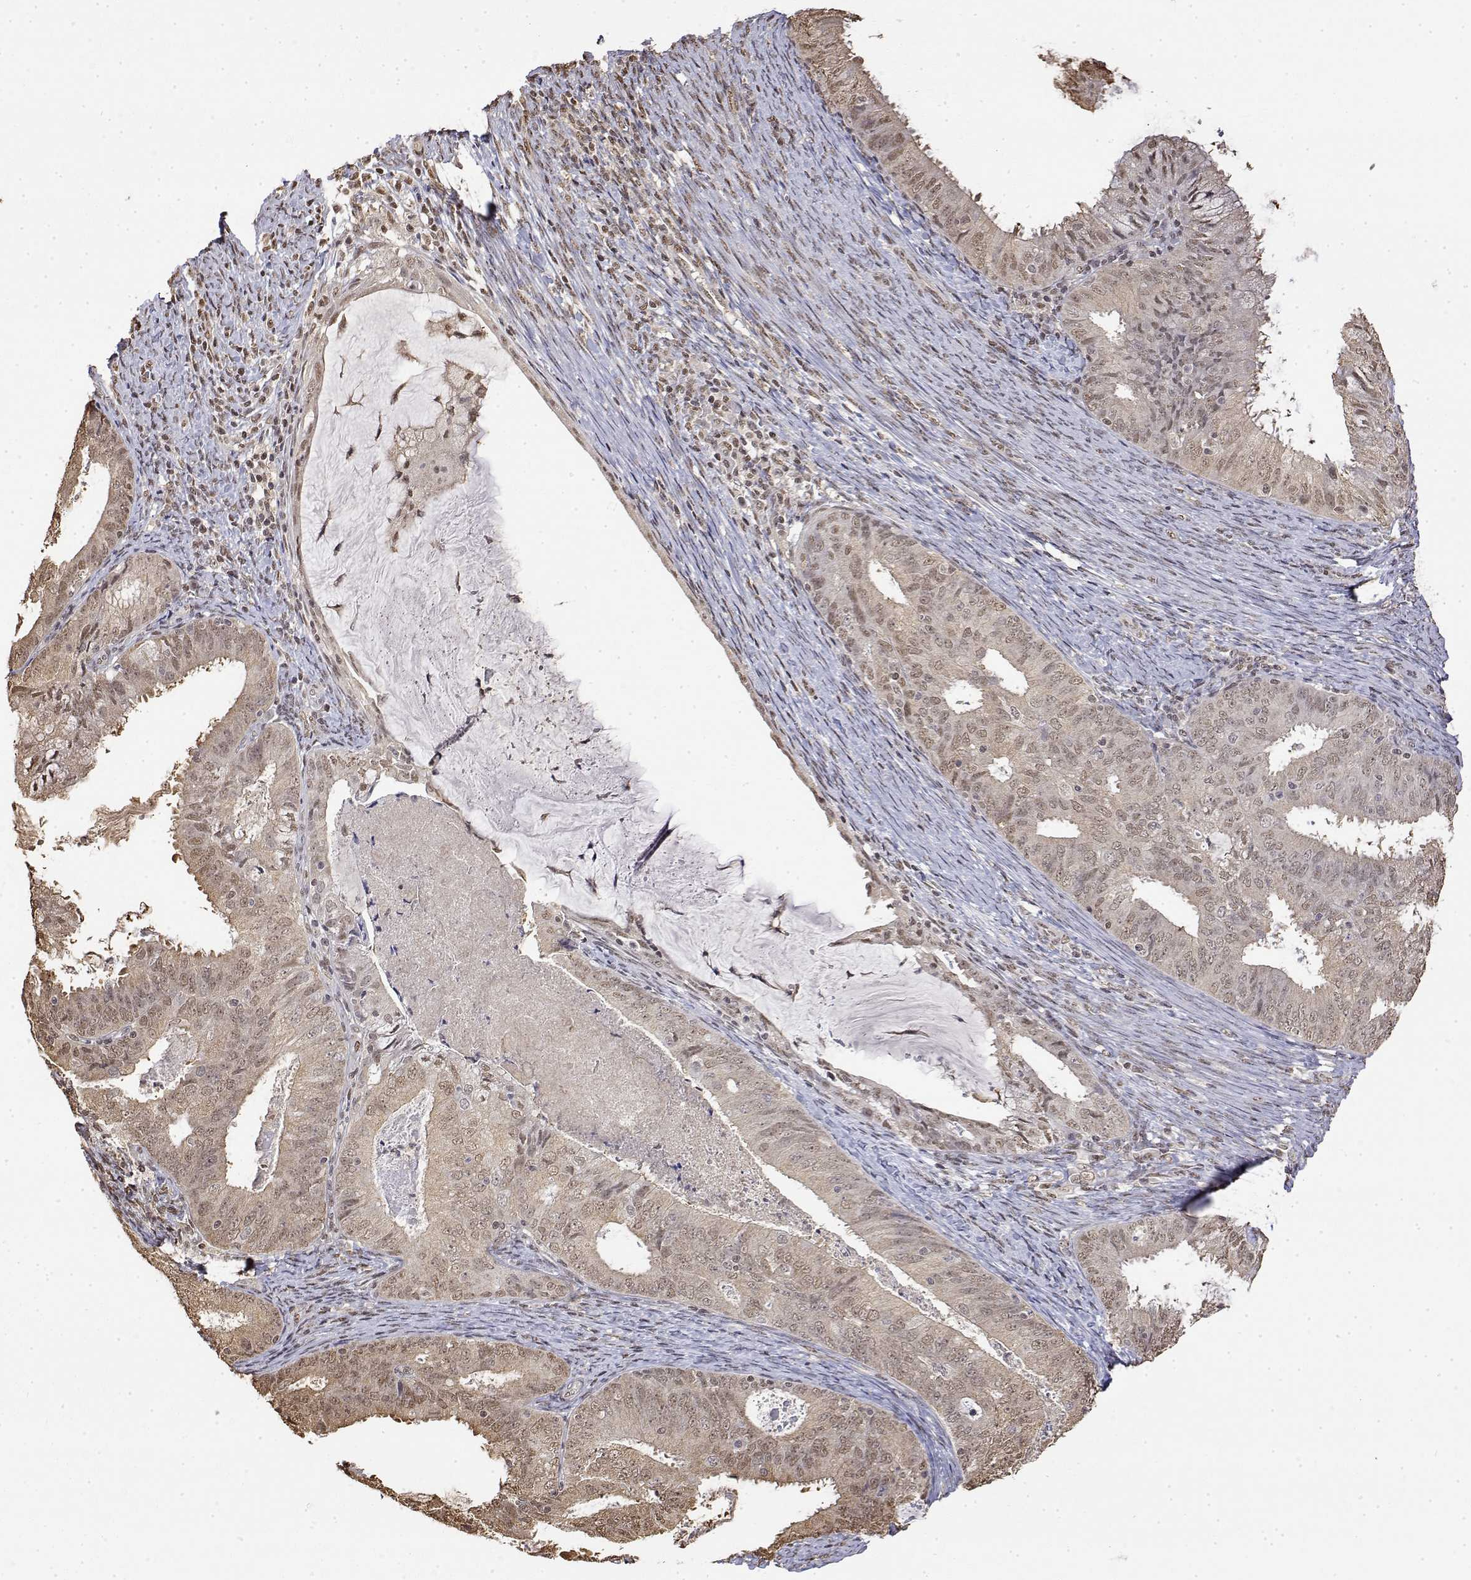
{"staining": {"intensity": "weak", "quantity": ">75%", "location": "cytoplasmic/membranous,nuclear"}, "tissue": "endometrial cancer", "cell_type": "Tumor cells", "image_type": "cancer", "snomed": [{"axis": "morphology", "description": "Adenocarcinoma, NOS"}, {"axis": "topography", "description": "Endometrium"}], "caption": "Immunohistochemical staining of human endometrial cancer (adenocarcinoma) displays weak cytoplasmic/membranous and nuclear protein staining in about >75% of tumor cells.", "gene": "TPI1", "patient": {"sex": "female", "age": 57}}